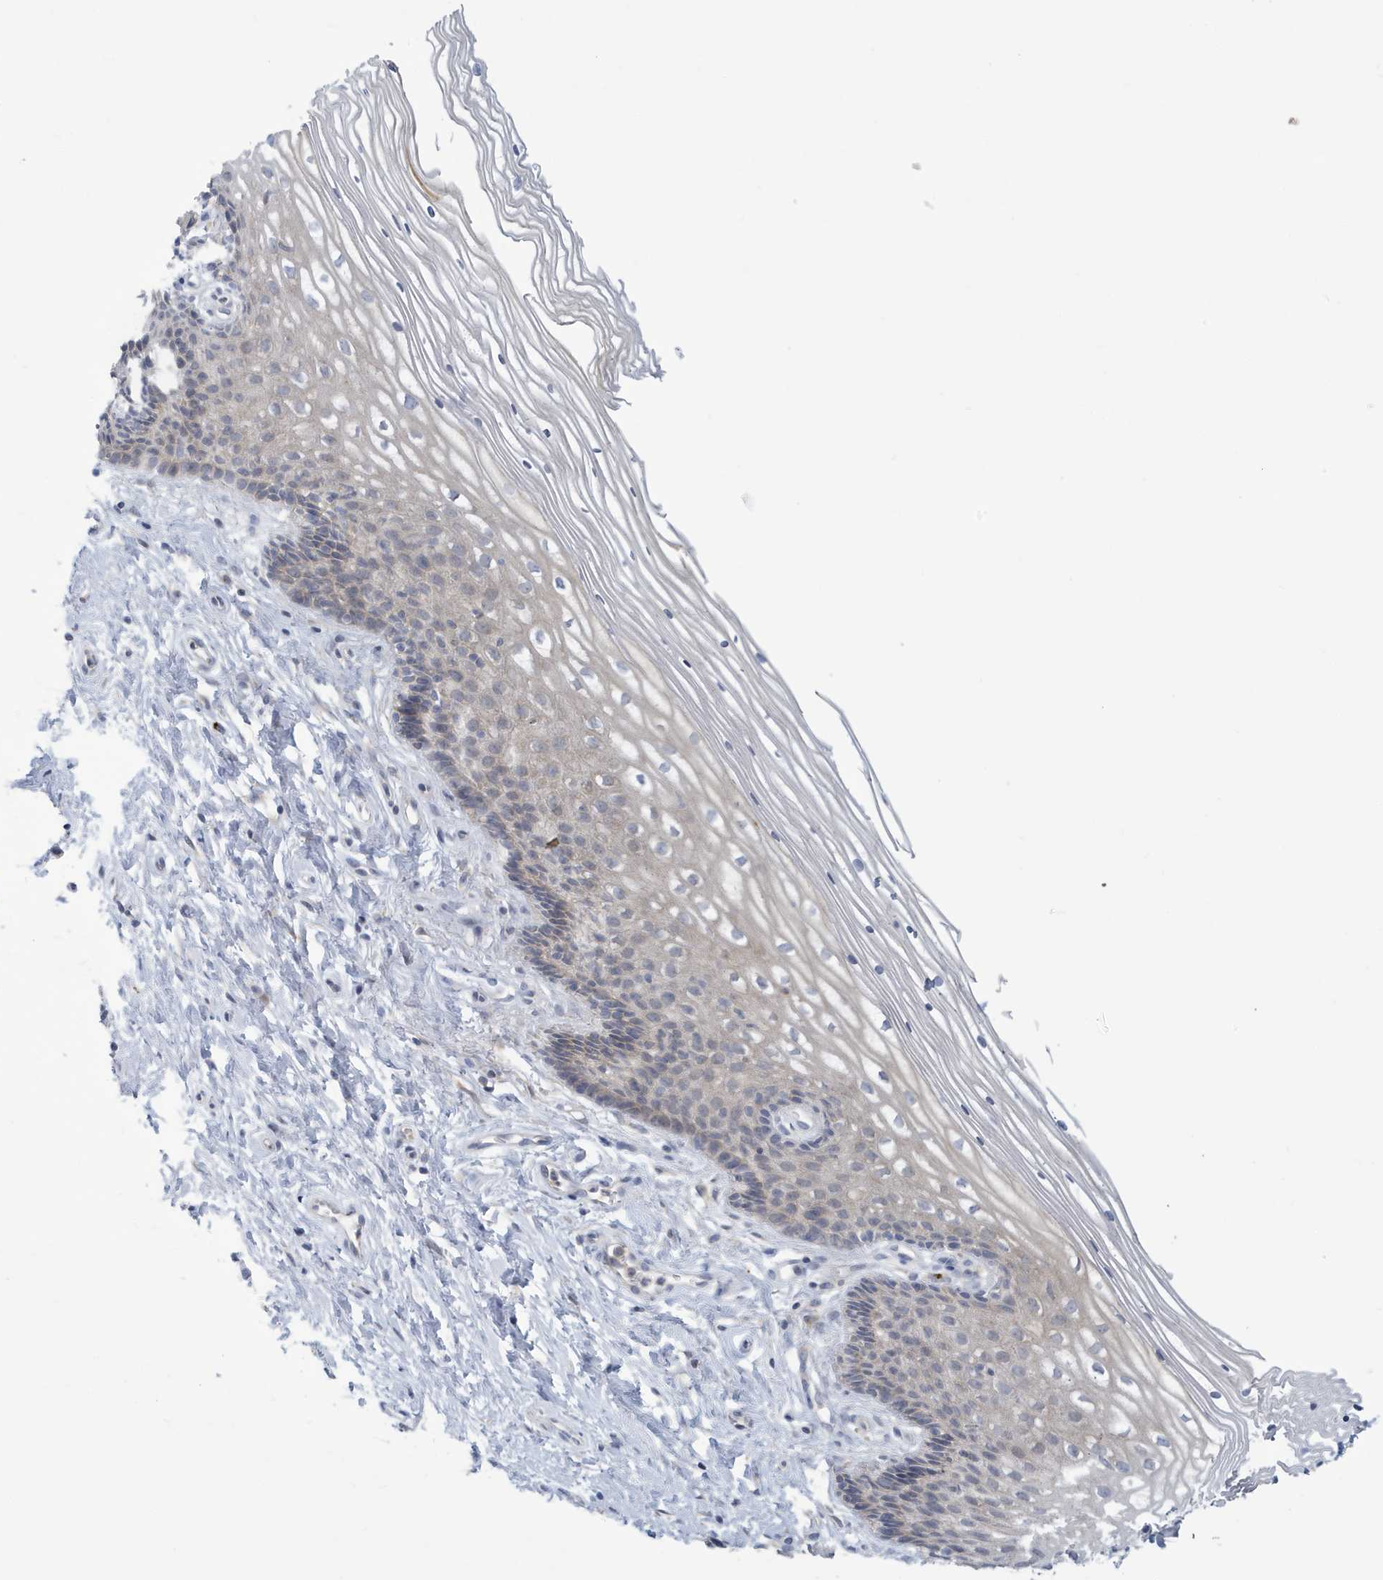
{"staining": {"intensity": "negative", "quantity": "none", "location": "none"}, "tissue": "cervix", "cell_type": "Glandular cells", "image_type": "normal", "snomed": [{"axis": "morphology", "description": "Normal tissue, NOS"}, {"axis": "topography", "description": "Cervix"}], "caption": "Human cervix stained for a protein using immunohistochemistry demonstrates no positivity in glandular cells.", "gene": "VTA1", "patient": {"sex": "female", "age": 33}}